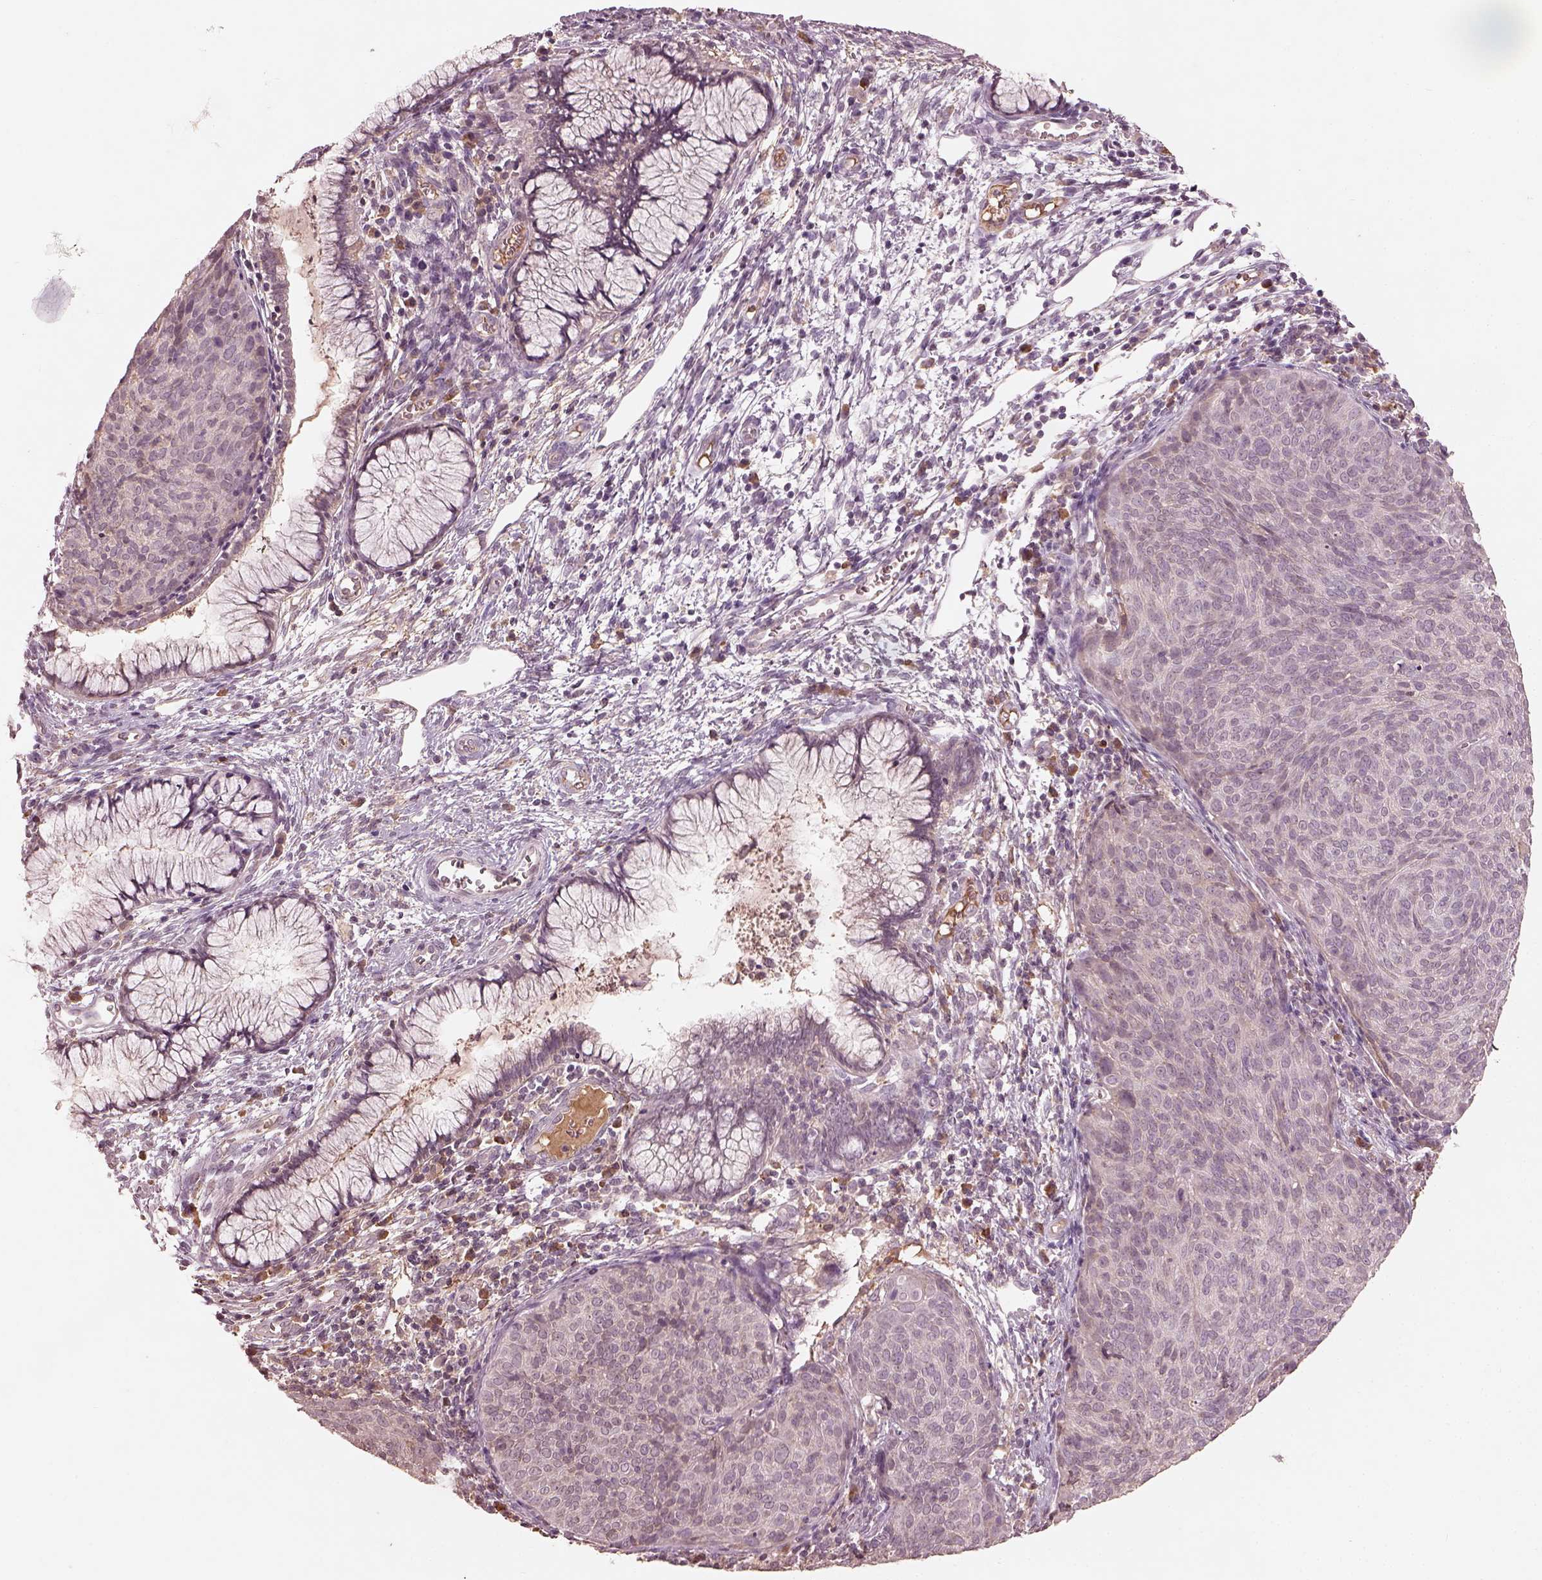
{"staining": {"intensity": "negative", "quantity": "none", "location": "none"}, "tissue": "cervical cancer", "cell_type": "Tumor cells", "image_type": "cancer", "snomed": [{"axis": "morphology", "description": "Squamous cell carcinoma, NOS"}, {"axis": "topography", "description": "Cervix"}], "caption": "Immunohistochemistry (IHC) image of human cervical cancer stained for a protein (brown), which displays no expression in tumor cells. The staining is performed using DAB brown chromogen with nuclei counter-stained in using hematoxylin.", "gene": "CALR3", "patient": {"sex": "female", "age": 39}}